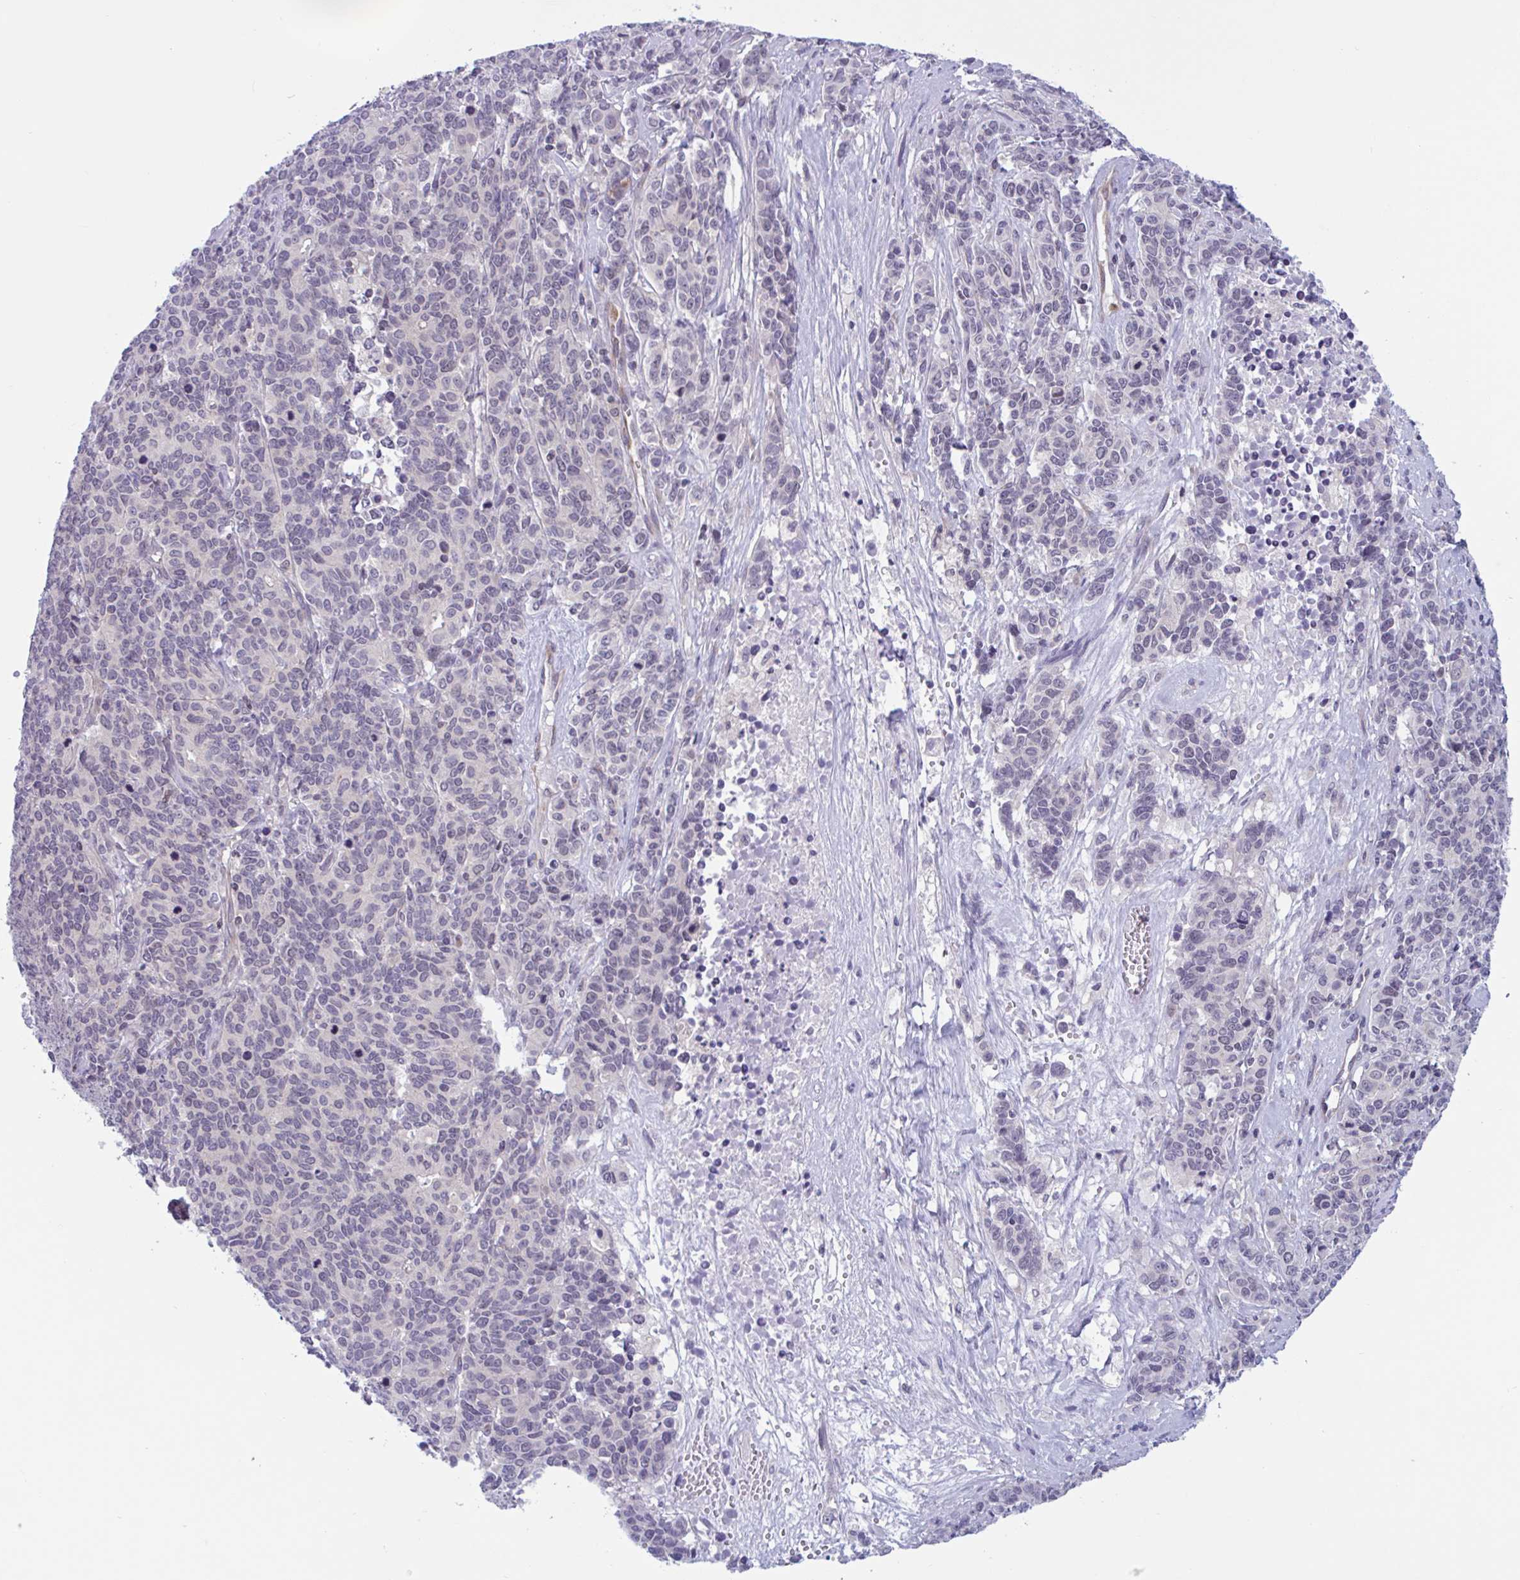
{"staining": {"intensity": "negative", "quantity": "none", "location": "none"}, "tissue": "cervical cancer", "cell_type": "Tumor cells", "image_type": "cancer", "snomed": [{"axis": "morphology", "description": "Squamous cell carcinoma, NOS"}, {"axis": "topography", "description": "Cervix"}], "caption": "DAB (3,3'-diaminobenzidine) immunohistochemical staining of human squamous cell carcinoma (cervical) demonstrates no significant staining in tumor cells.", "gene": "SNX11", "patient": {"sex": "female", "age": 60}}